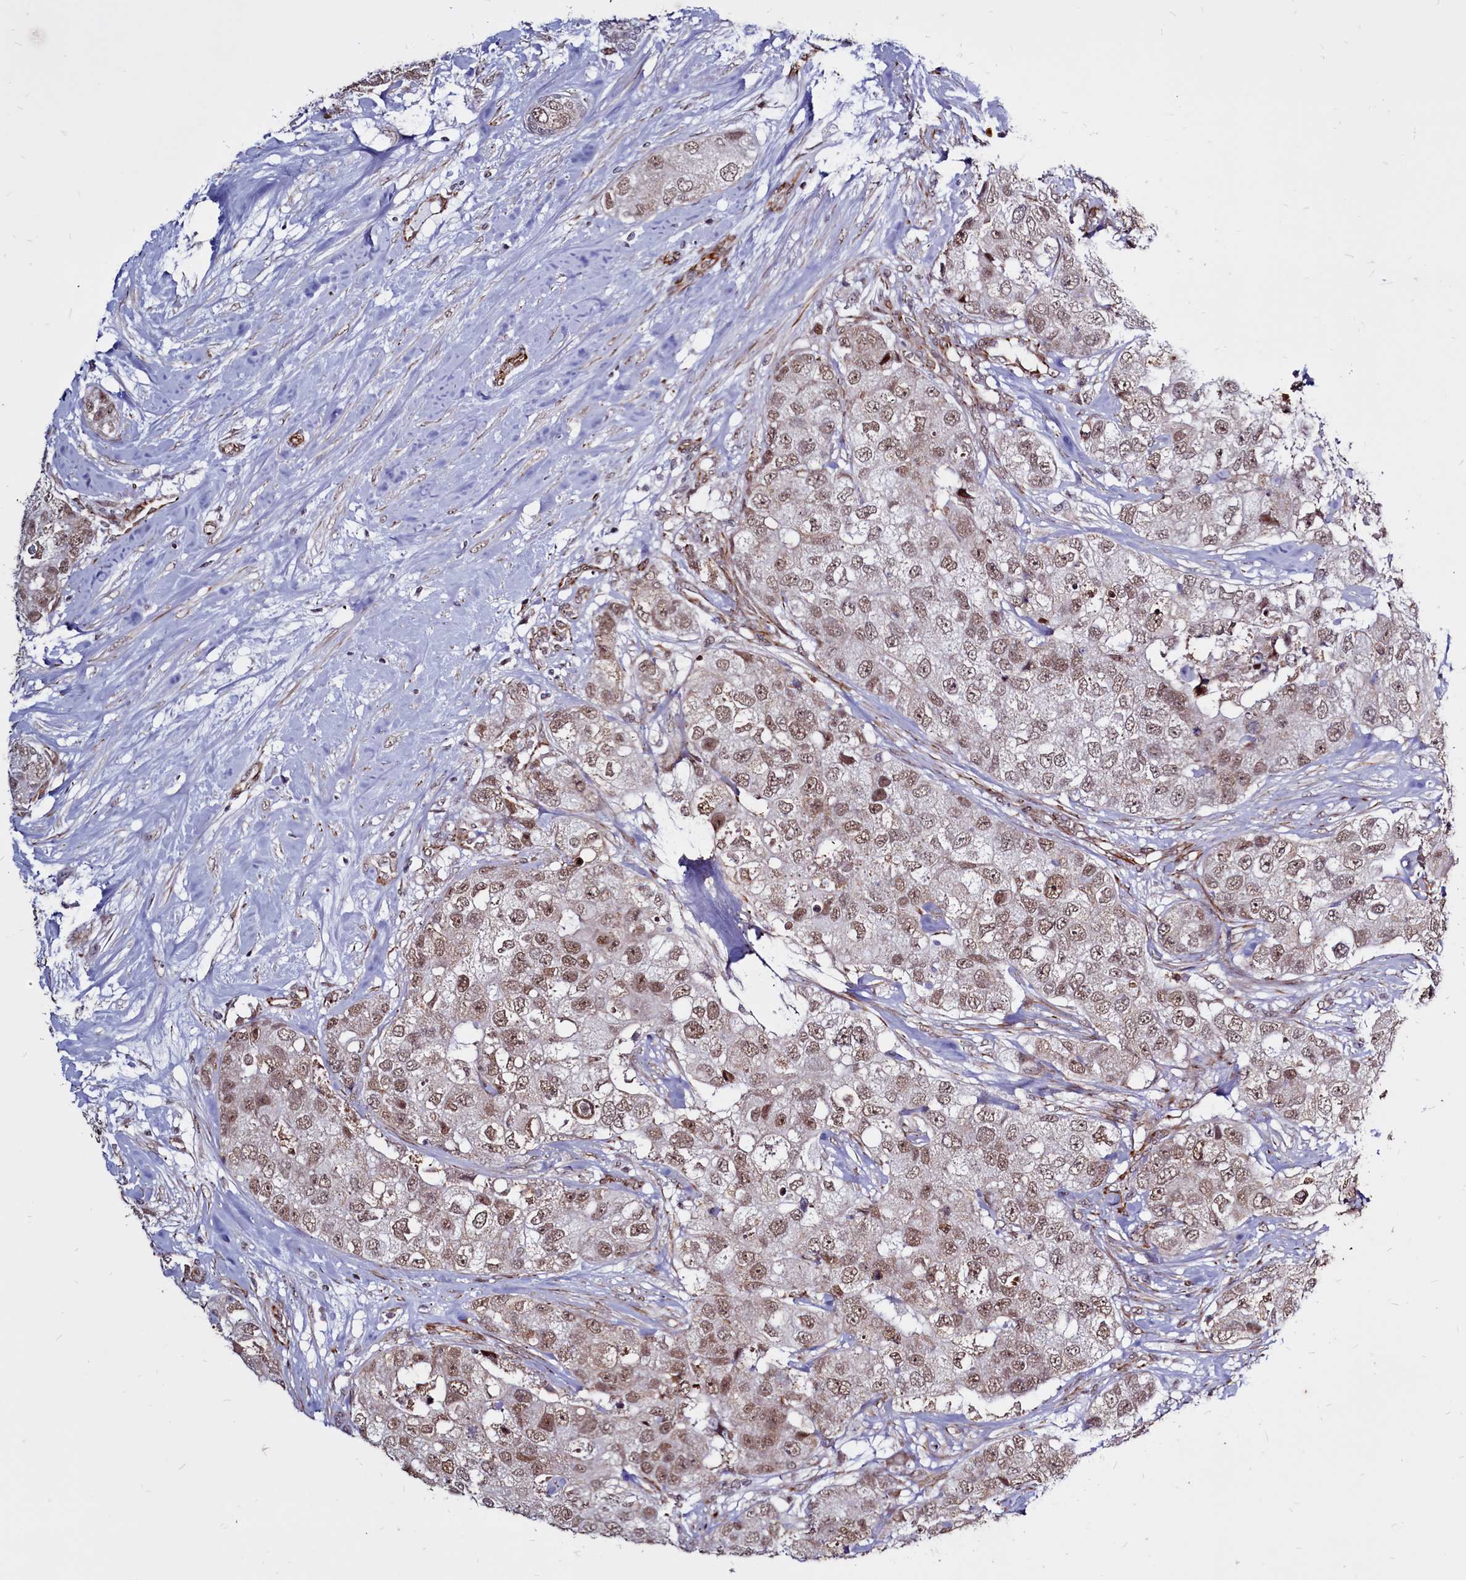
{"staining": {"intensity": "moderate", "quantity": ">75%", "location": "nuclear"}, "tissue": "breast cancer", "cell_type": "Tumor cells", "image_type": "cancer", "snomed": [{"axis": "morphology", "description": "Duct carcinoma"}, {"axis": "topography", "description": "Breast"}], "caption": "Brown immunohistochemical staining in human breast cancer demonstrates moderate nuclear staining in approximately >75% of tumor cells.", "gene": "CLK3", "patient": {"sex": "female", "age": 62}}